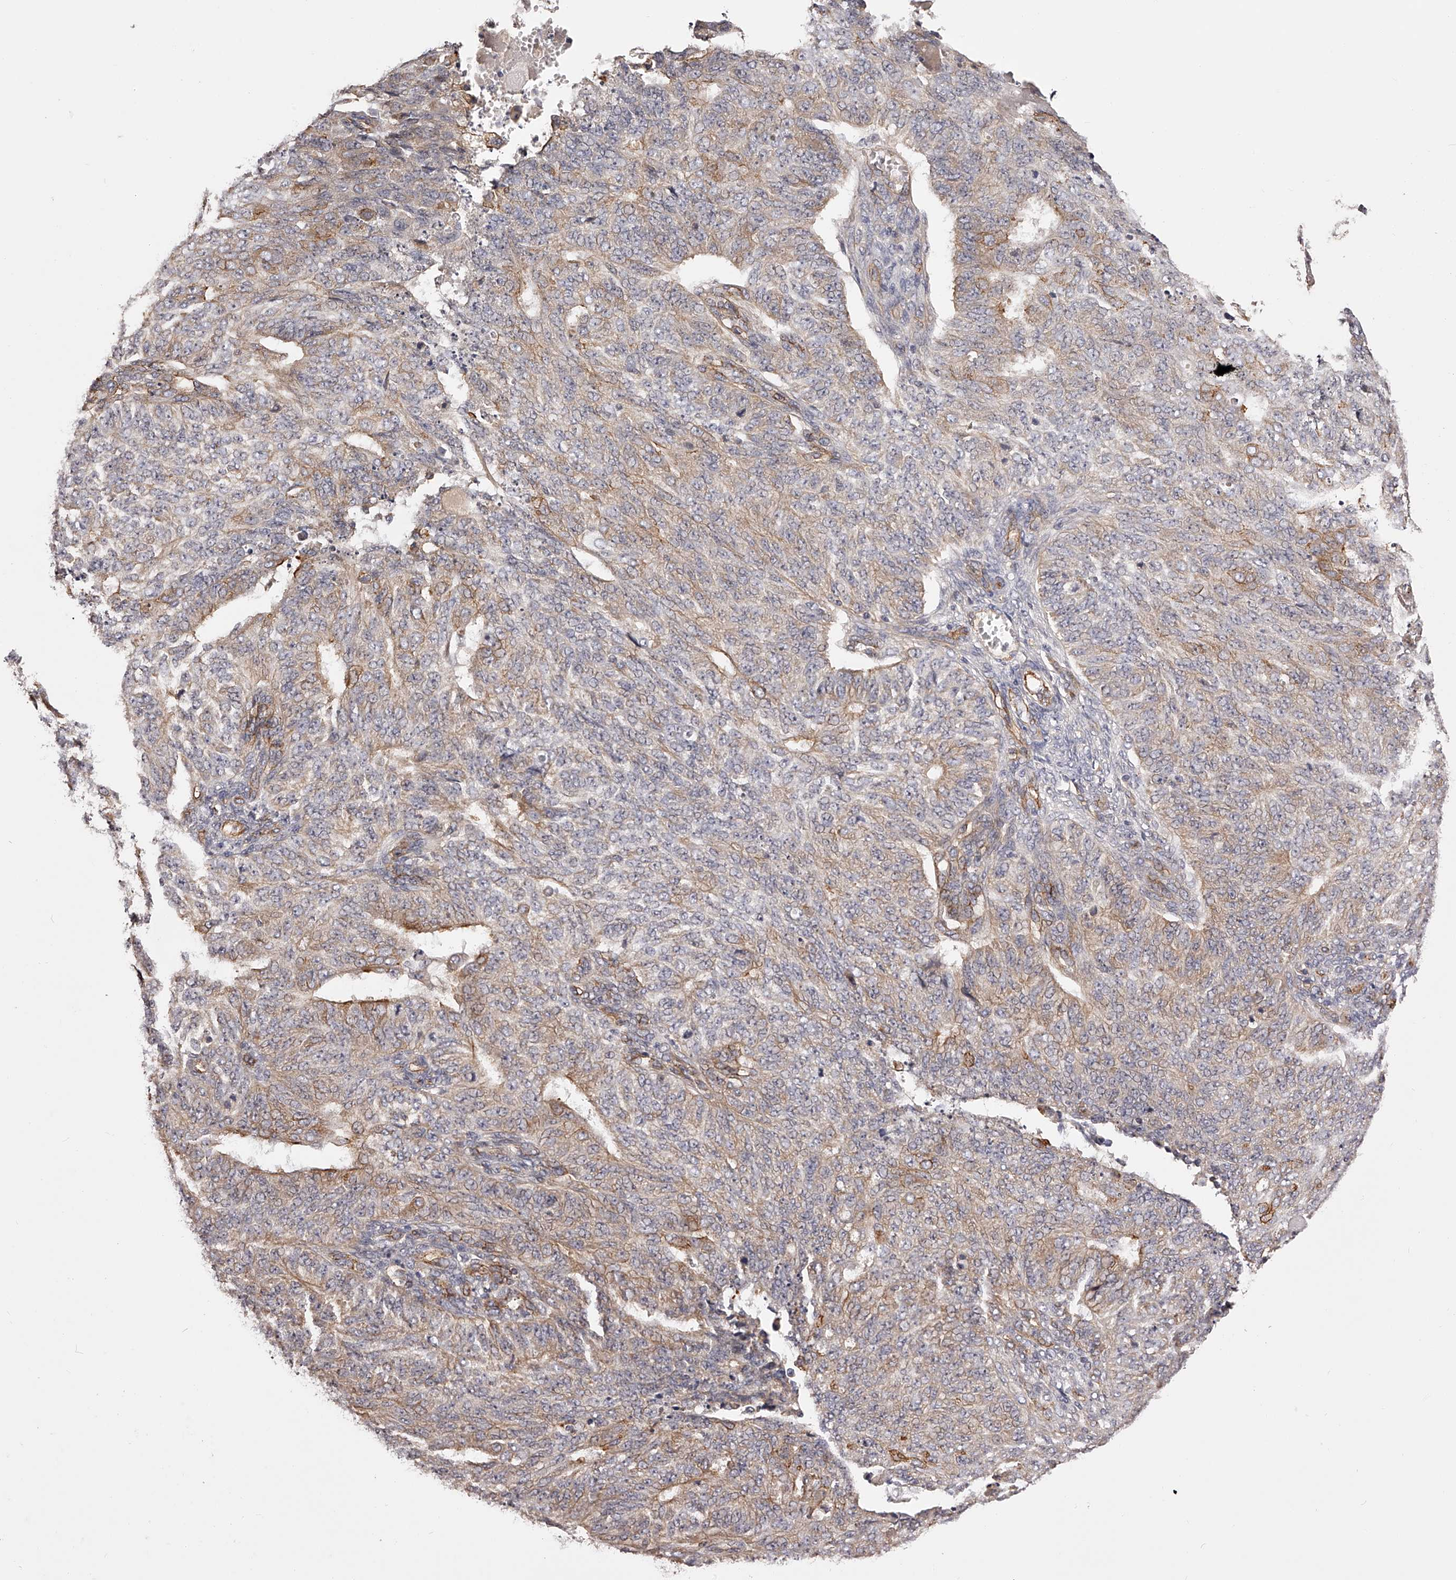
{"staining": {"intensity": "moderate", "quantity": "25%-75%", "location": "cytoplasmic/membranous"}, "tissue": "endometrial cancer", "cell_type": "Tumor cells", "image_type": "cancer", "snomed": [{"axis": "morphology", "description": "Adenocarcinoma, NOS"}, {"axis": "topography", "description": "Endometrium"}], "caption": "Human endometrial adenocarcinoma stained with a brown dye reveals moderate cytoplasmic/membranous positive expression in about 25%-75% of tumor cells.", "gene": "LTV1", "patient": {"sex": "female", "age": 32}}